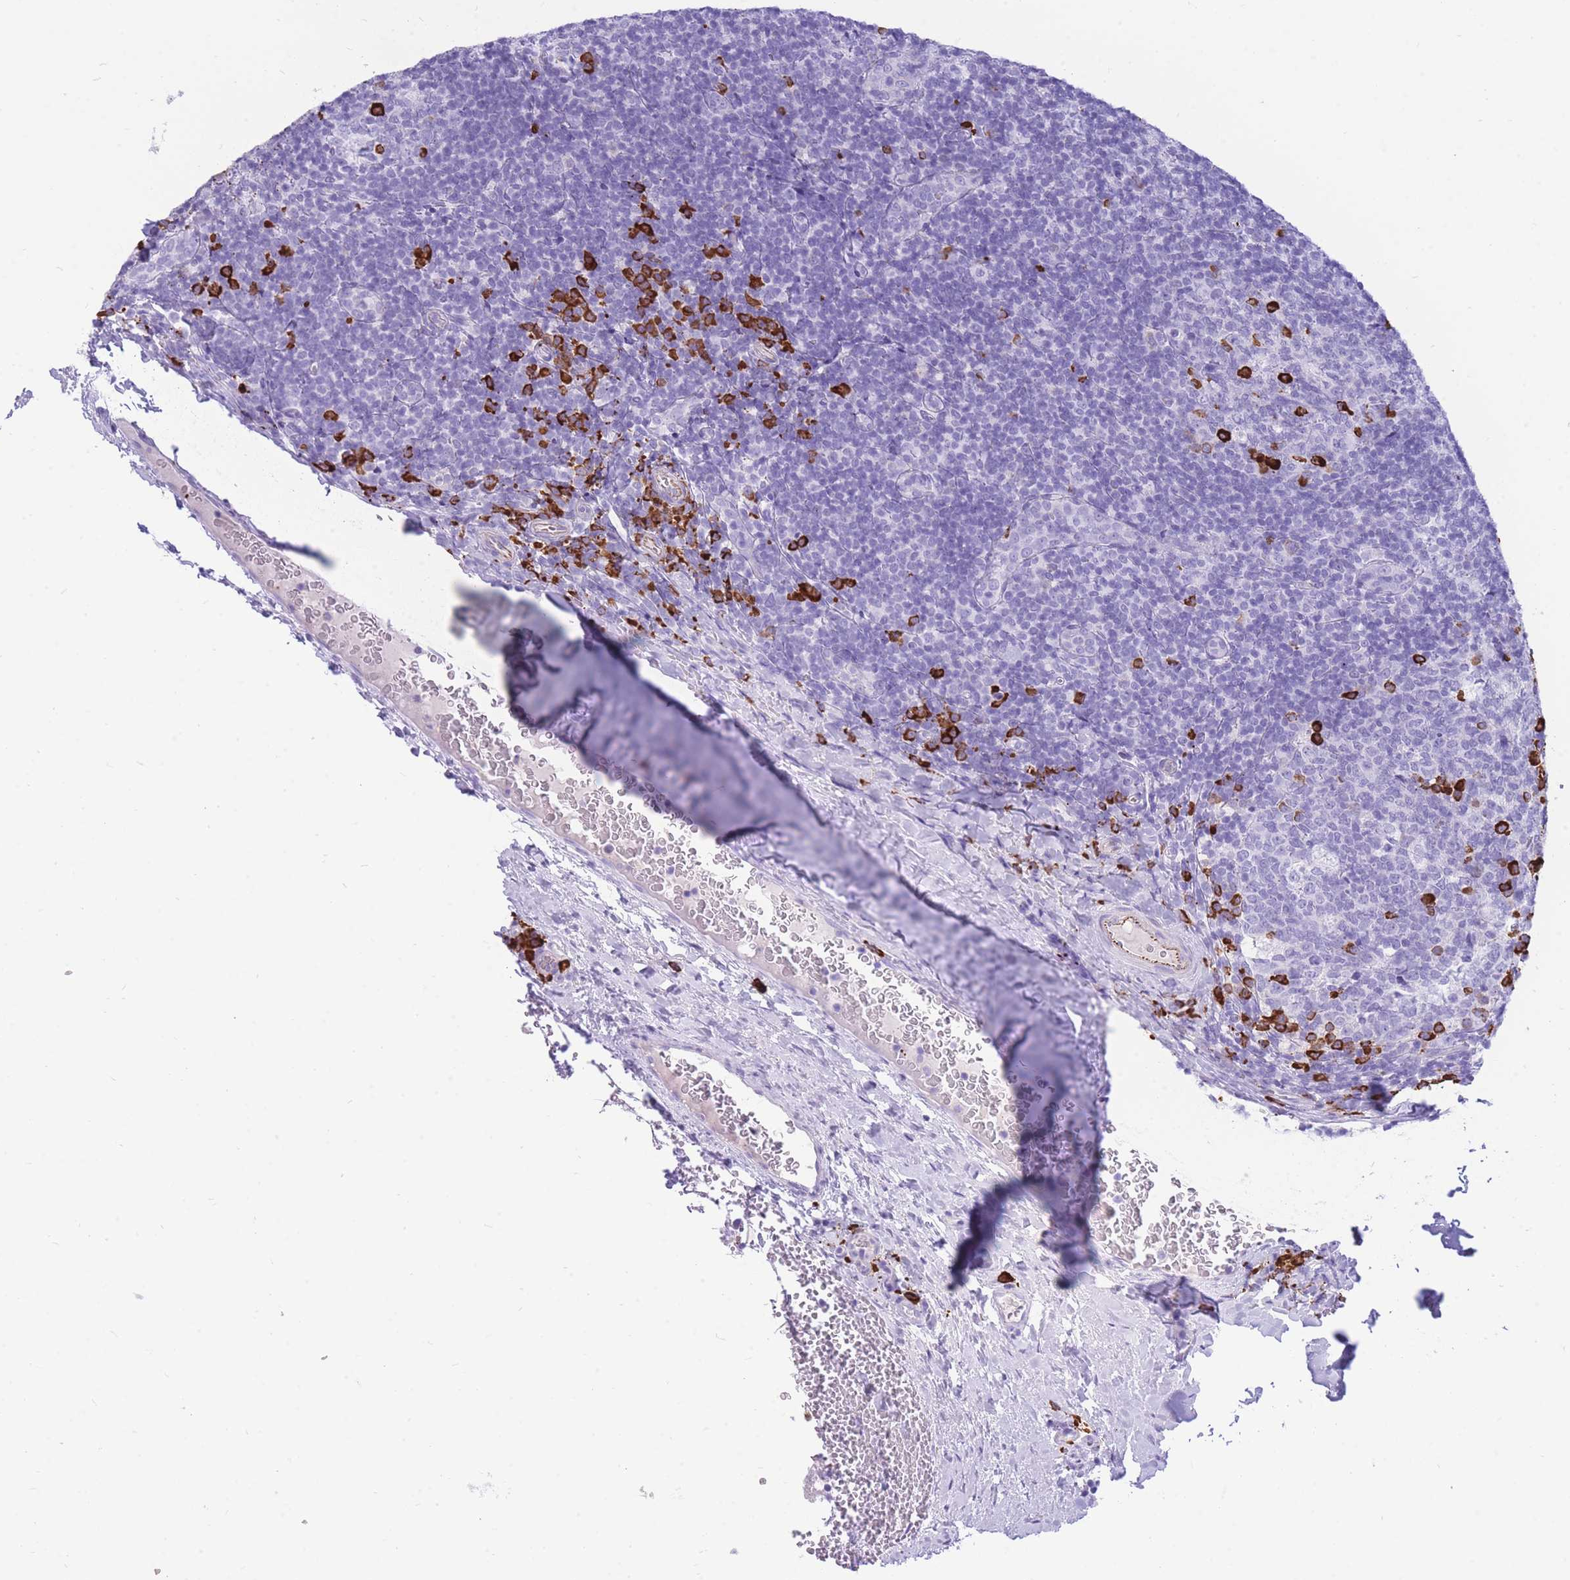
{"staining": {"intensity": "strong", "quantity": "<25%", "location": "cytoplasmic/membranous"}, "tissue": "tonsil", "cell_type": "Germinal center cells", "image_type": "normal", "snomed": [{"axis": "morphology", "description": "Normal tissue, NOS"}, {"axis": "topography", "description": "Tonsil"}], "caption": "A photomicrograph showing strong cytoplasmic/membranous expression in approximately <25% of germinal center cells in unremarkable tonsil, as visualized by brown immunohistochemical staining.", "gene": "ZFP62", "patient": {"sex": "male", "age": 17}}